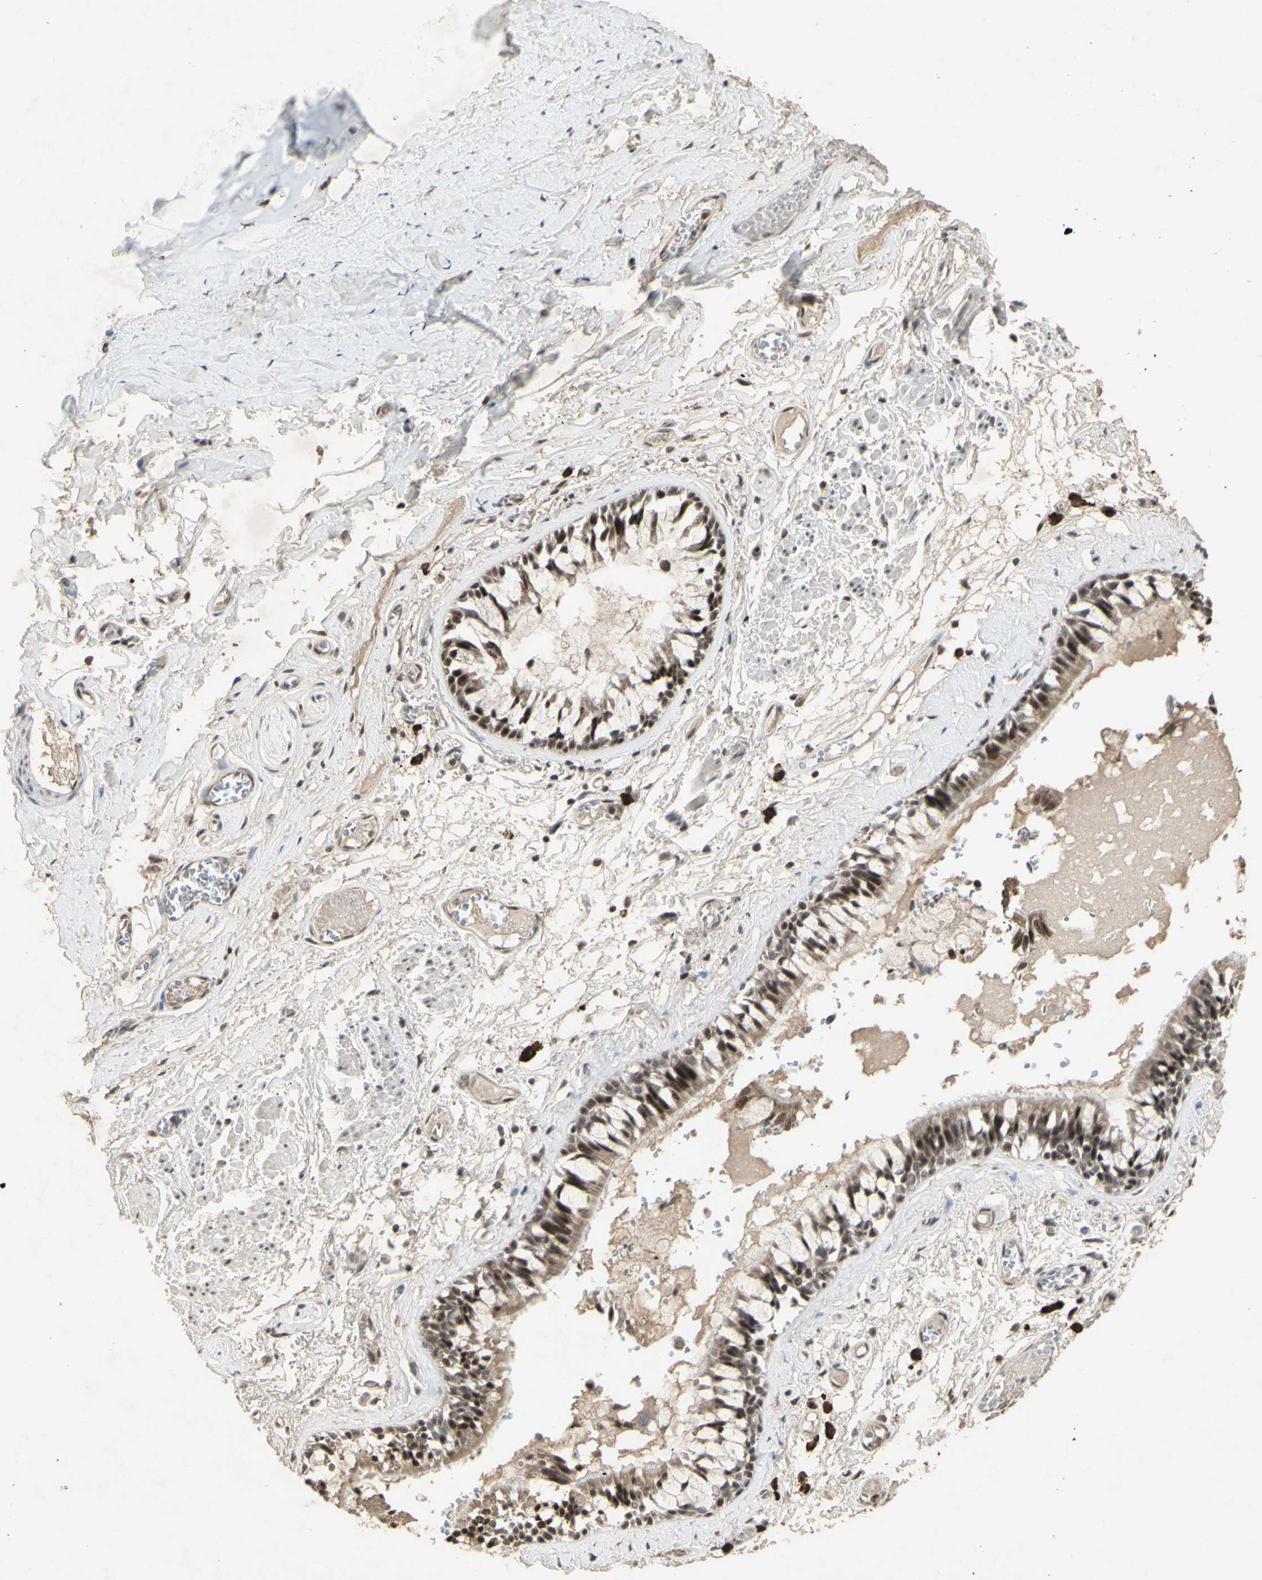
{"staining": {"intensity": "strong", "quantity": ">75%", "location": "nuclear"}, "tissue": "bronchus", "cell_type": "Respiratory epithelial cells", "image_type": "normal", "snomed": [{"axis": "morphology", "description": "Normal tissue, NOS"}, {"axis": "morphology", "description": "Inflammation, NOS"}, {"axis": "topography", "description": "Cartilage tissue"}, {"axis": "topography", "description": "Lung"}], "caption": "Immunohistochemistry photomicrograph of benign bronchus: bronchus stained using IHC displays high levels of strong protein expression localized specifically in the nuclear of respiratory epithelial cells, appearing as a nuclear brown color.", "gene": "CCNT1", "patient": {"sex": "male", "age": 71}}